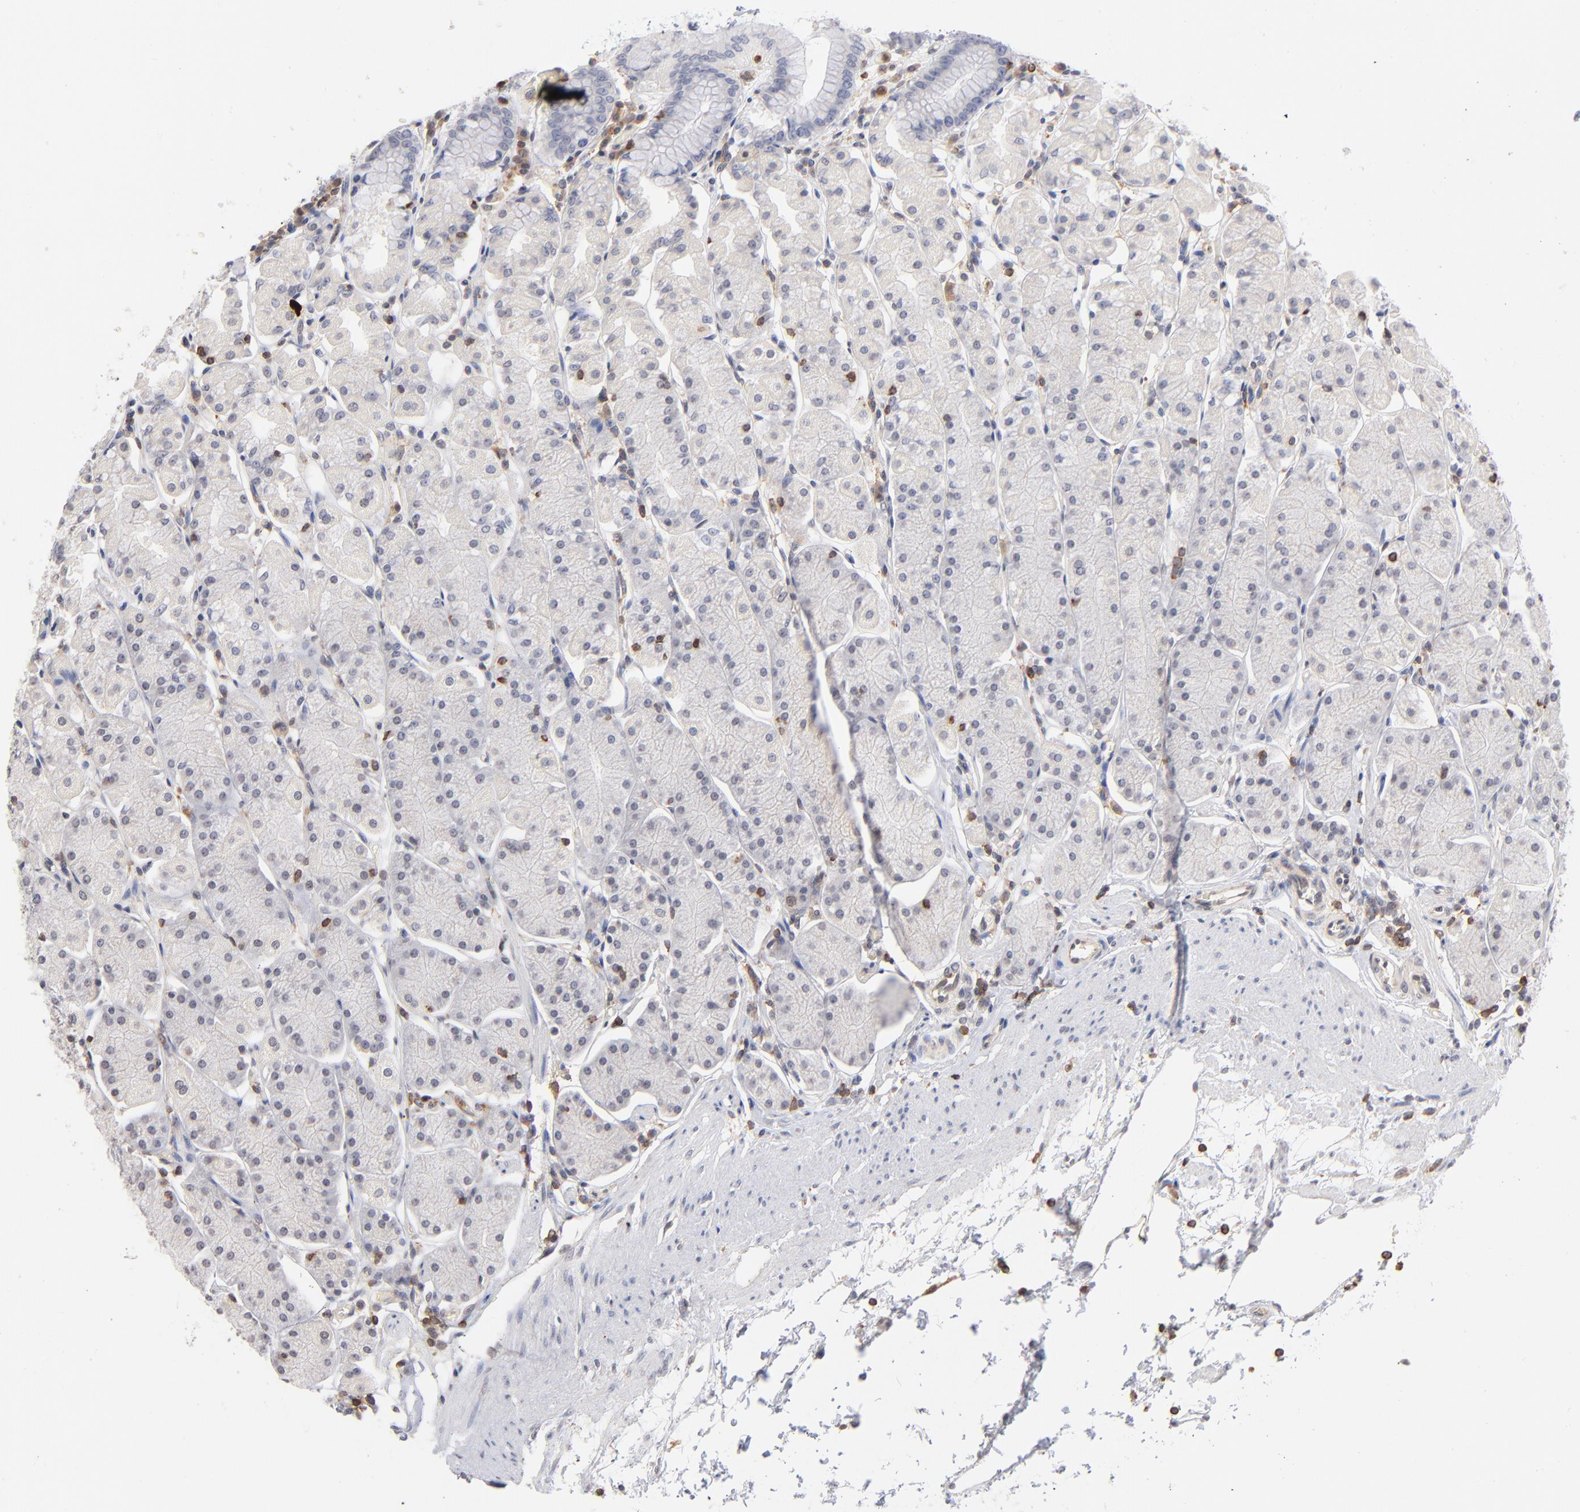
{"staining": {"intensity": "negative", "quantity": "none", "location": "none"}, "tissue": "stomach", "cell_type": "Glandular cells", "image_type": "normal", "snomed": [{"axis": "morphology", "description": "Normal tissue, NOS"}, {"axis": "topography", "description": "Stomach, upper"}, {"axis": "topography", "description": "Stomach"}], "caption": "Stomach stained for a protein using IHC demonstrates no staining glandular cells.", "gene": "WIPF1", "patient": {"sex": "male", "age": 76}}